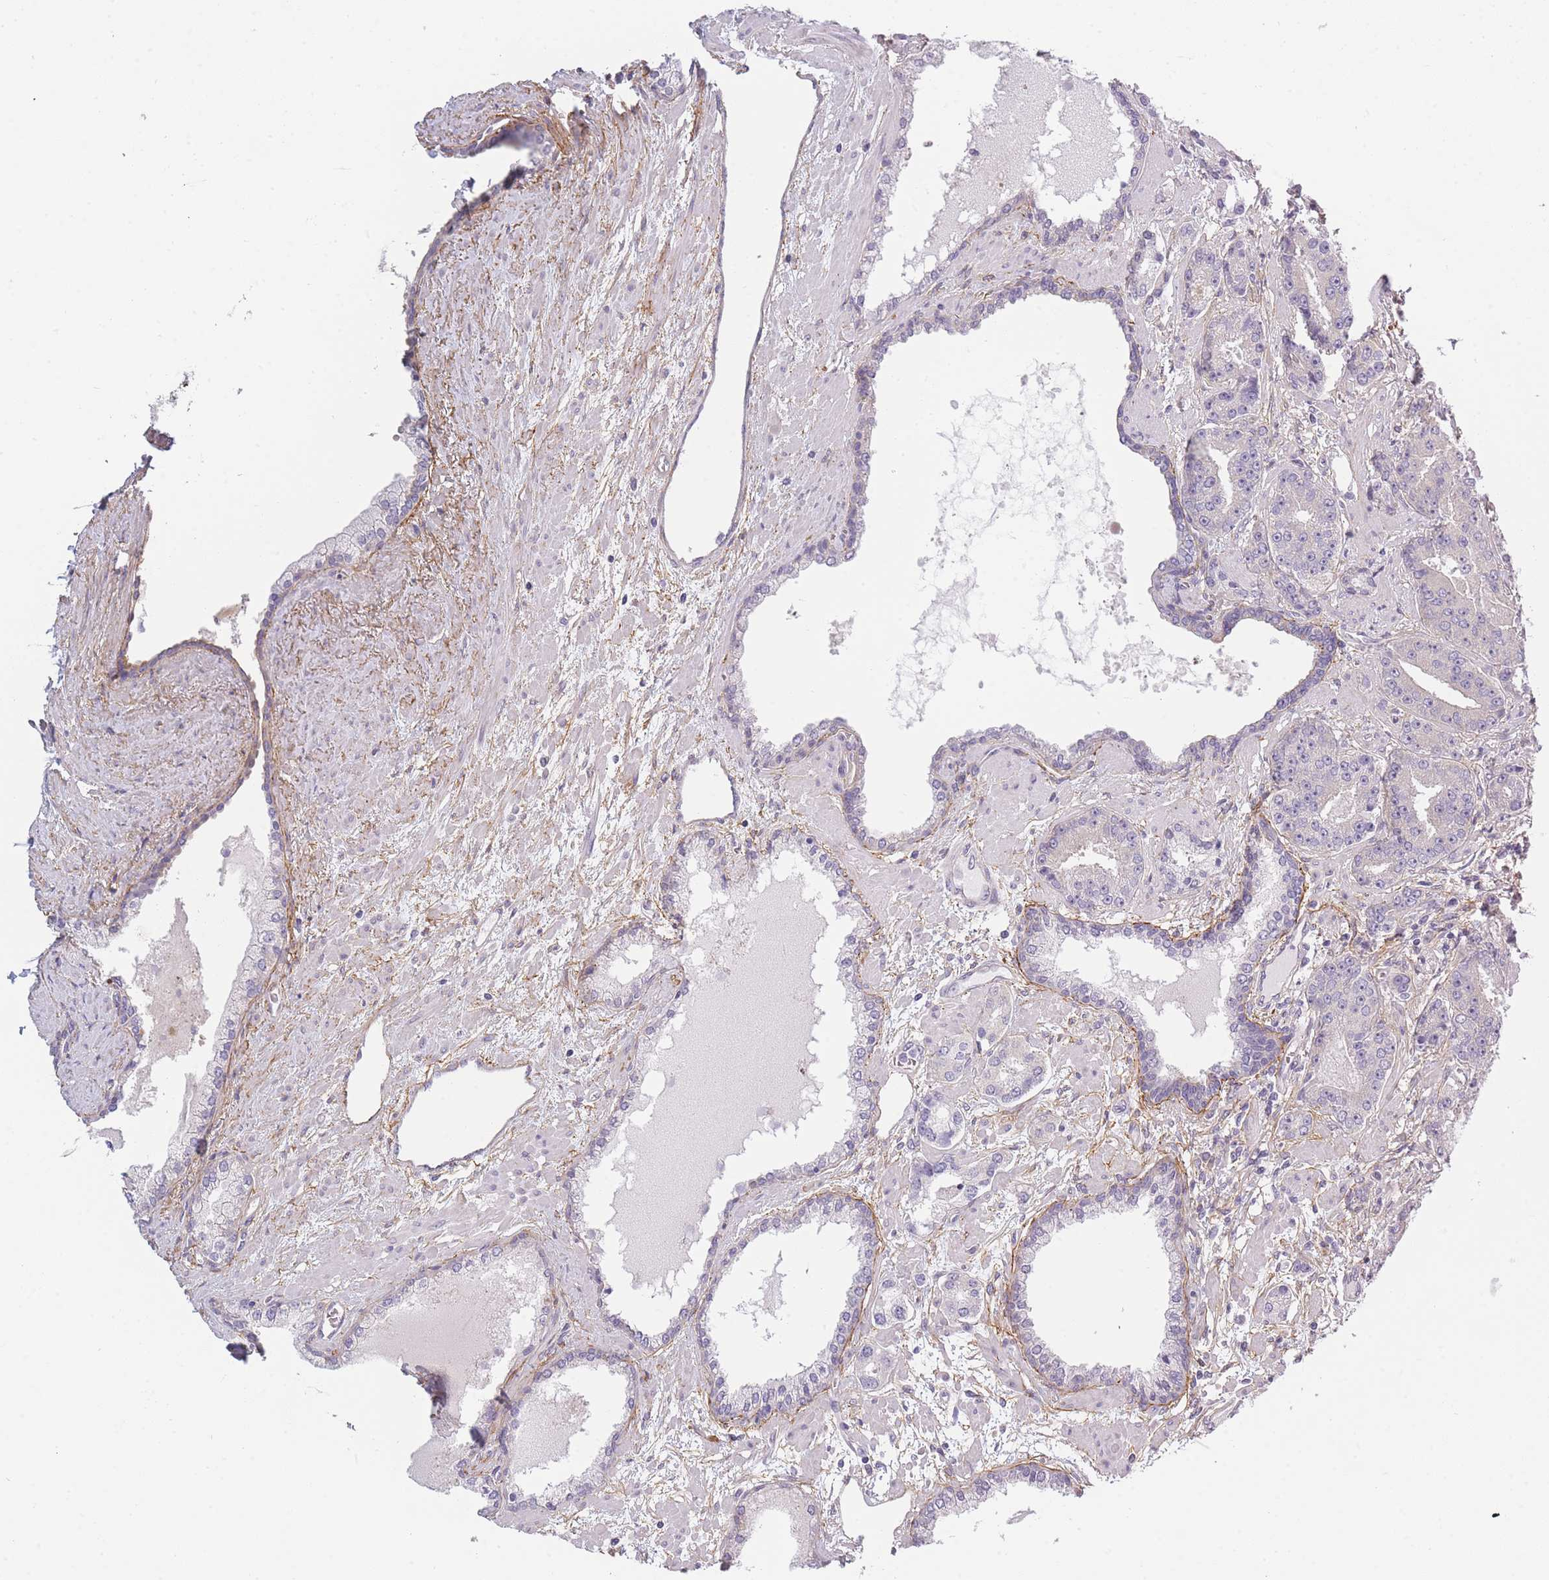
{"staining": {"intensity": "negative", "quantity": "none", "location": "none"}, "tissue": "prostate cancer", "cell_type": "Tumor cells", "image_type": "cancer", "snomed": [{"axis": "morphology", "description": "Adenocarcinoma, High grade"}, {"axis": "topography", "description": "Prostate"}], "caption": "Tumor cells show no significant positivity in adenocarcinoma (high-grade) (prostate).", "gene": "AP3M2", "patient": {"sex": "male", "age": 71}}